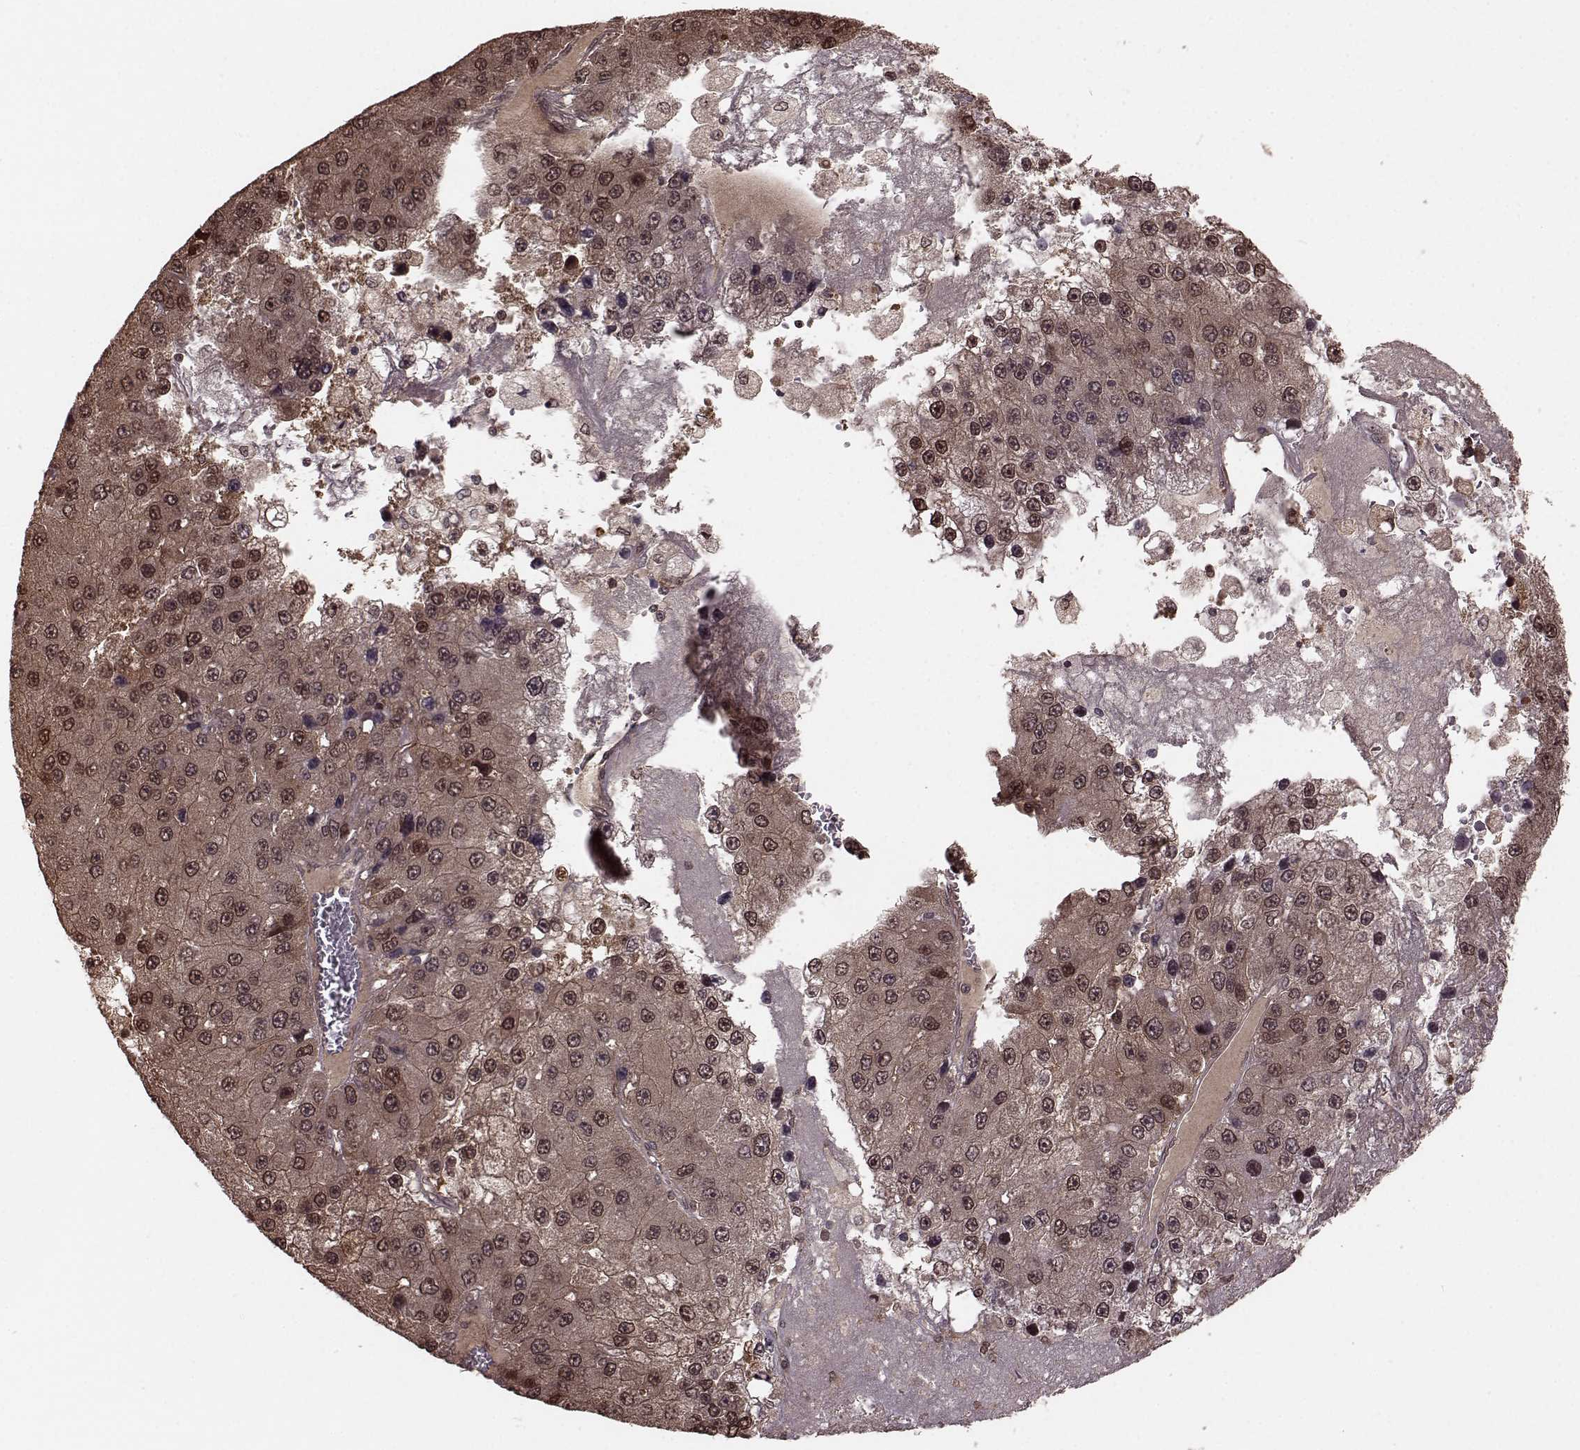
{"staining": {"intensity": "weak", "quantity": "25%-75%", "location": "cytoplasmic/membranous,nuclear"}, "tissue": "liver cancer", "cell_type": "Tumor cells", "image_type": "cancer", "snomed": [{"axis": "morphology", "description": "Carcinoma, Hepatocellular, NOS"}, {"axis": "topography", "description": "Liver"}], "caption": "Immunohistochemical staining of human liver cancer reveals low levels of weak cytoplasmic/membranous and nuclear expression in about 25%-75% of tumor cells. The protein of interest is shown in brown color, while the nuclei are stained blue.", "gene": "GSS", "patient": {"sex": "female", "age": 73}}